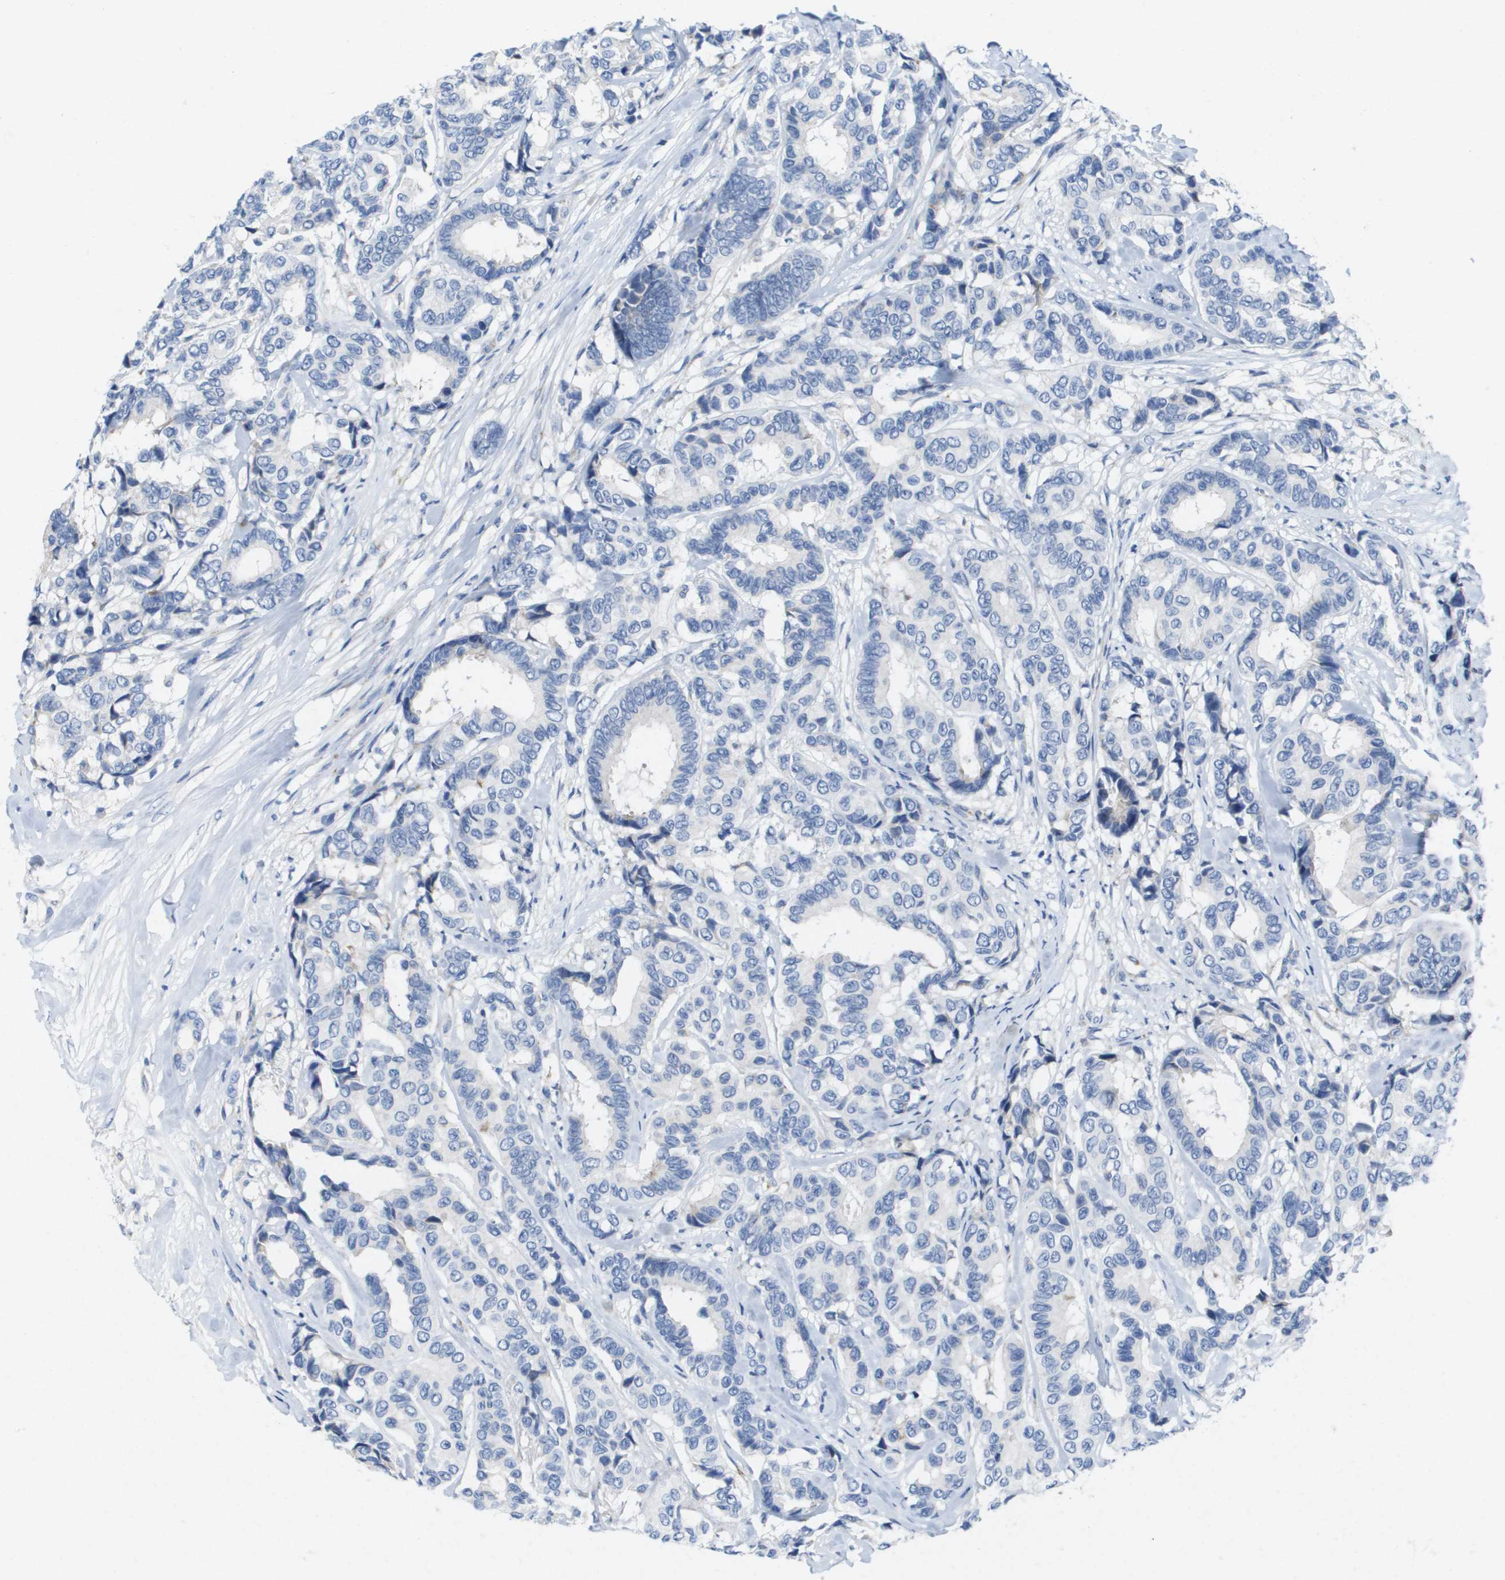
{"staining": {"intensity": "negative", "quantity": "none", "location": "none"}, "tissue": "breast cancer", "cell_type": "Tumor cells", "image_type": "cancer", "snomed": [{"axis": "morphology", "description": "Duct carcinoma"}, {"axis": "topography", "description": "Breast"}], "caption": "An image of breast cancer stained for a protein reveals no brown staining in tumor cells.", "gene": "CD3G", "patient": {"sex": "female", "age": 87}}